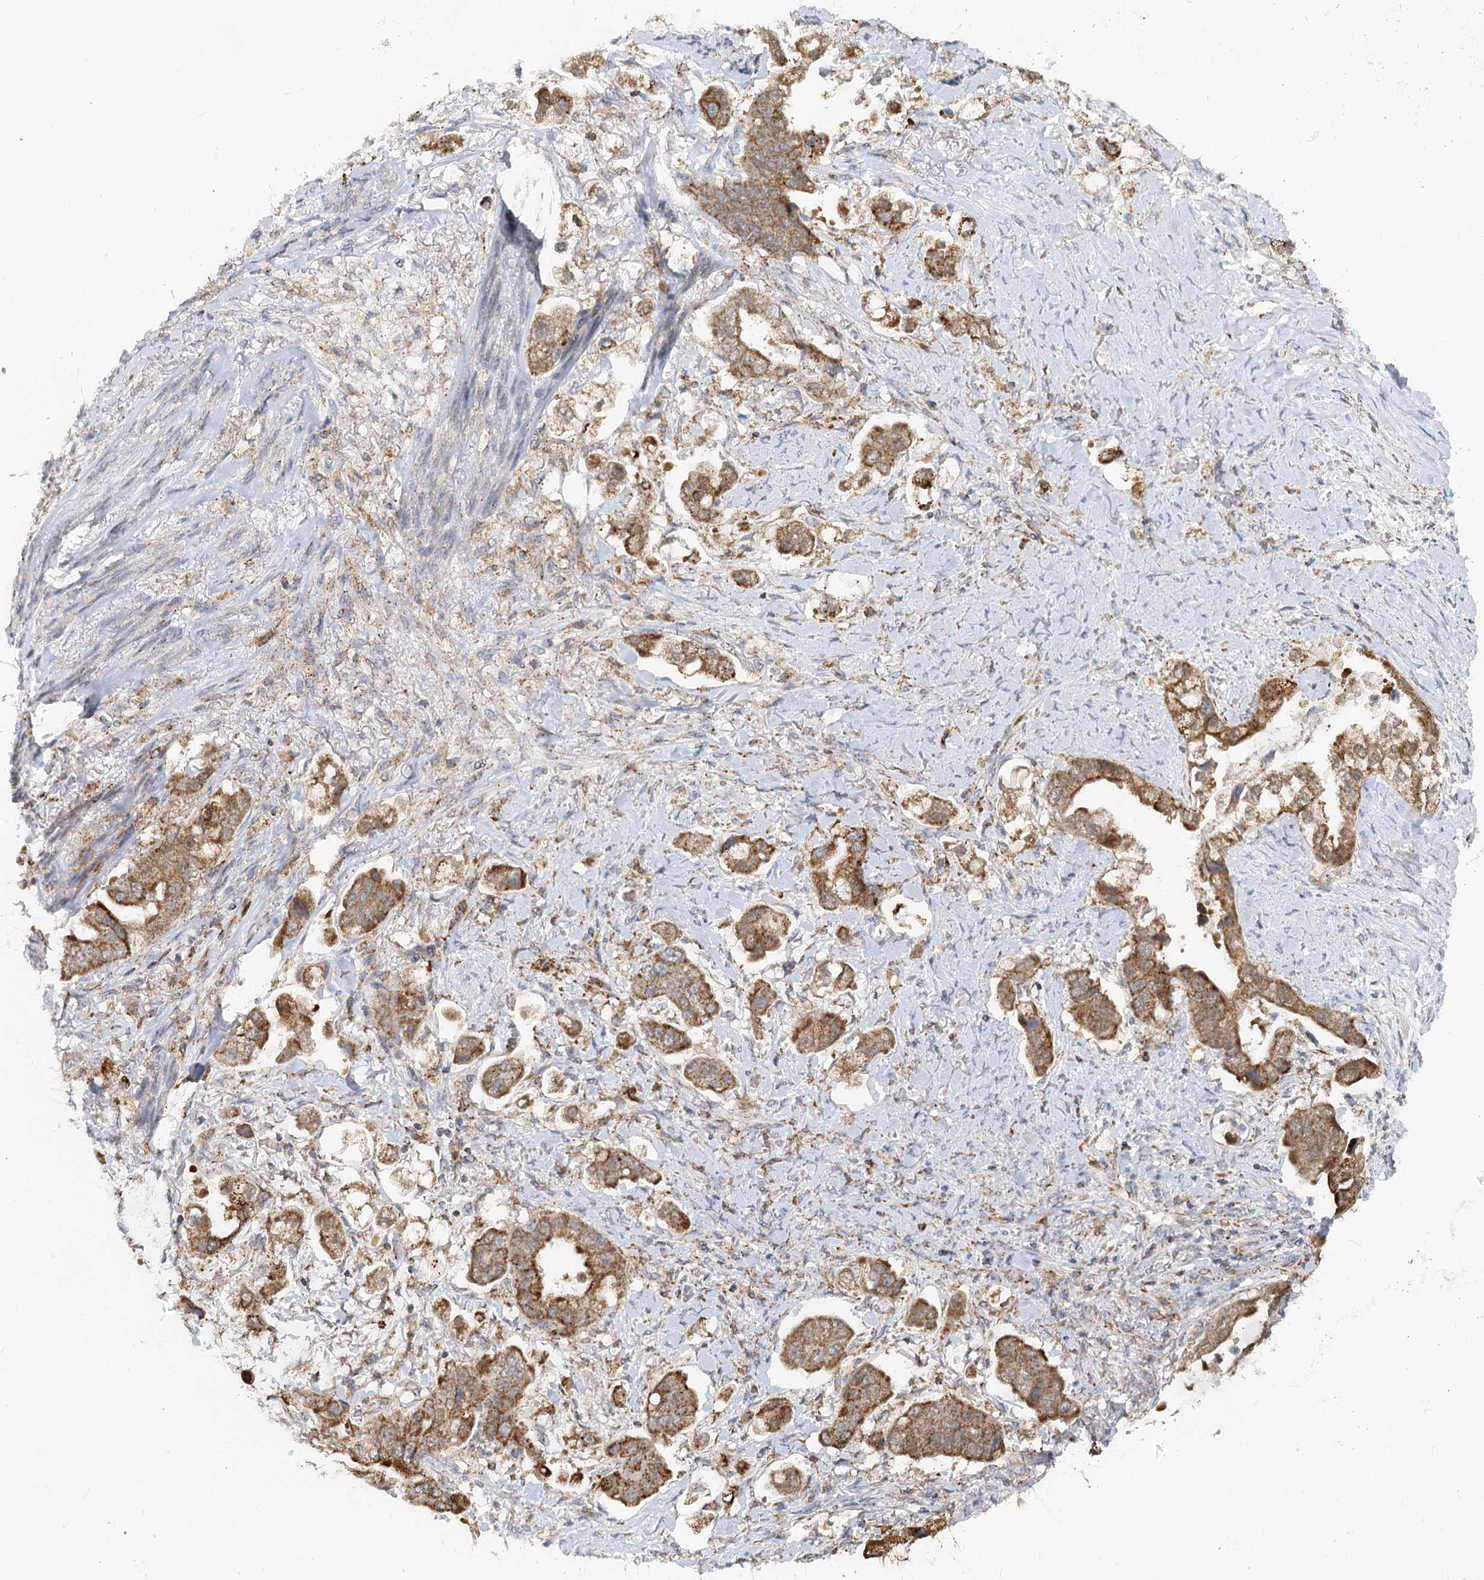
{"staining": {"intensity": "moderate", "quantity": ">75%", "location": "cytoplasmic/membranous"}, "tissue": "stomach cancer", "cell_type": "Tumor cells", "image_type": "cancer", "snomed": [{"axis": "morphology", "description": "Adenocarcinoma, NOS"}, {"axis": "topography", "description": "Stomach"}], "caption": "Immunohistochemical staining of stomach cancer exhibits moderate cytoplasmic/membranous protein expression in approximately >75% of tumor cells.", "gene": "TAS1R1", "patient": {"sex": "male", "age": 62}}